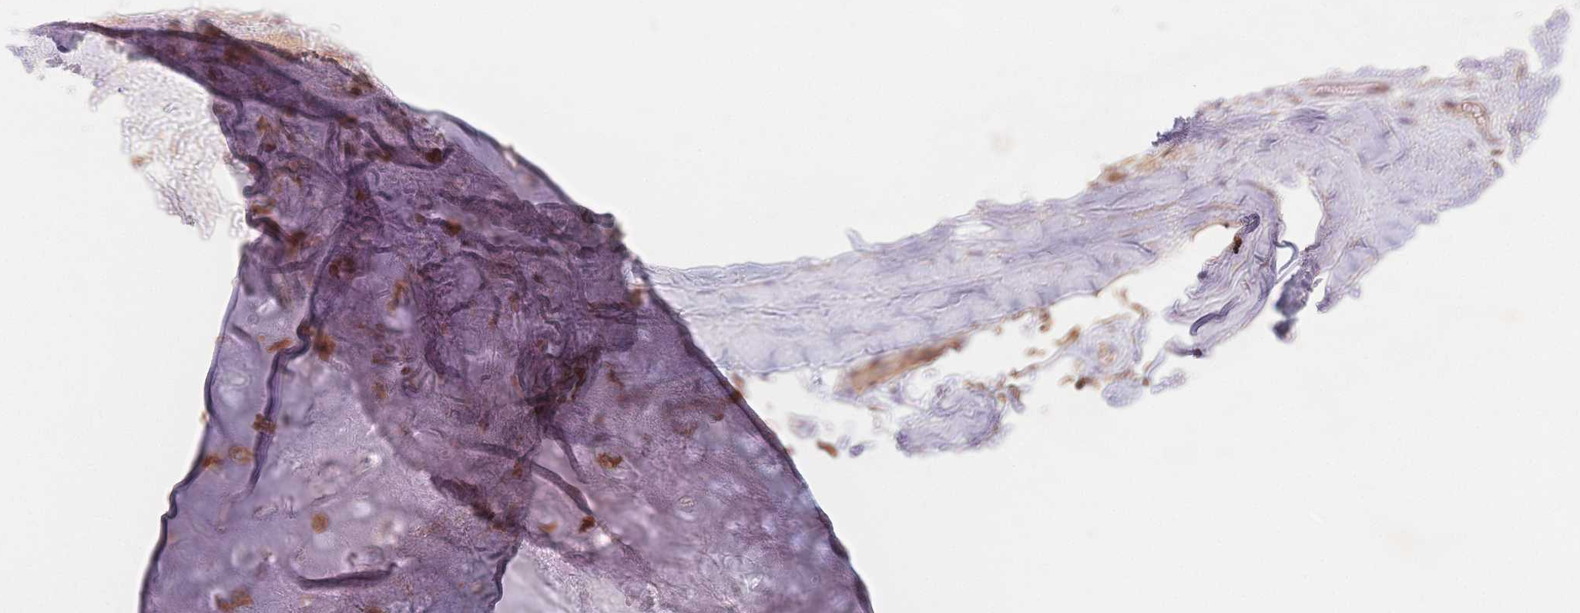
{"staining": {"intensity": "moderate", "quantity": "<25%", "location": "cytoplasmic/membranous"}, "tissue": "soft tissue", "cell_type": "Chondrocytes", "image_type": "normal", "snomed": [{"axis": "morphology", "description": "Normal tissue, NOS"}, {"axis": "topography", "description": "Cartilage tissue"}], "caption": "Chondrocytes show low levels of moderate cytoplasmic/membranous staining in approximately <25% of cells in benign human soft tissue.", "gene": "C12orf75", "patient": {"sex": "male", "age": 57}}